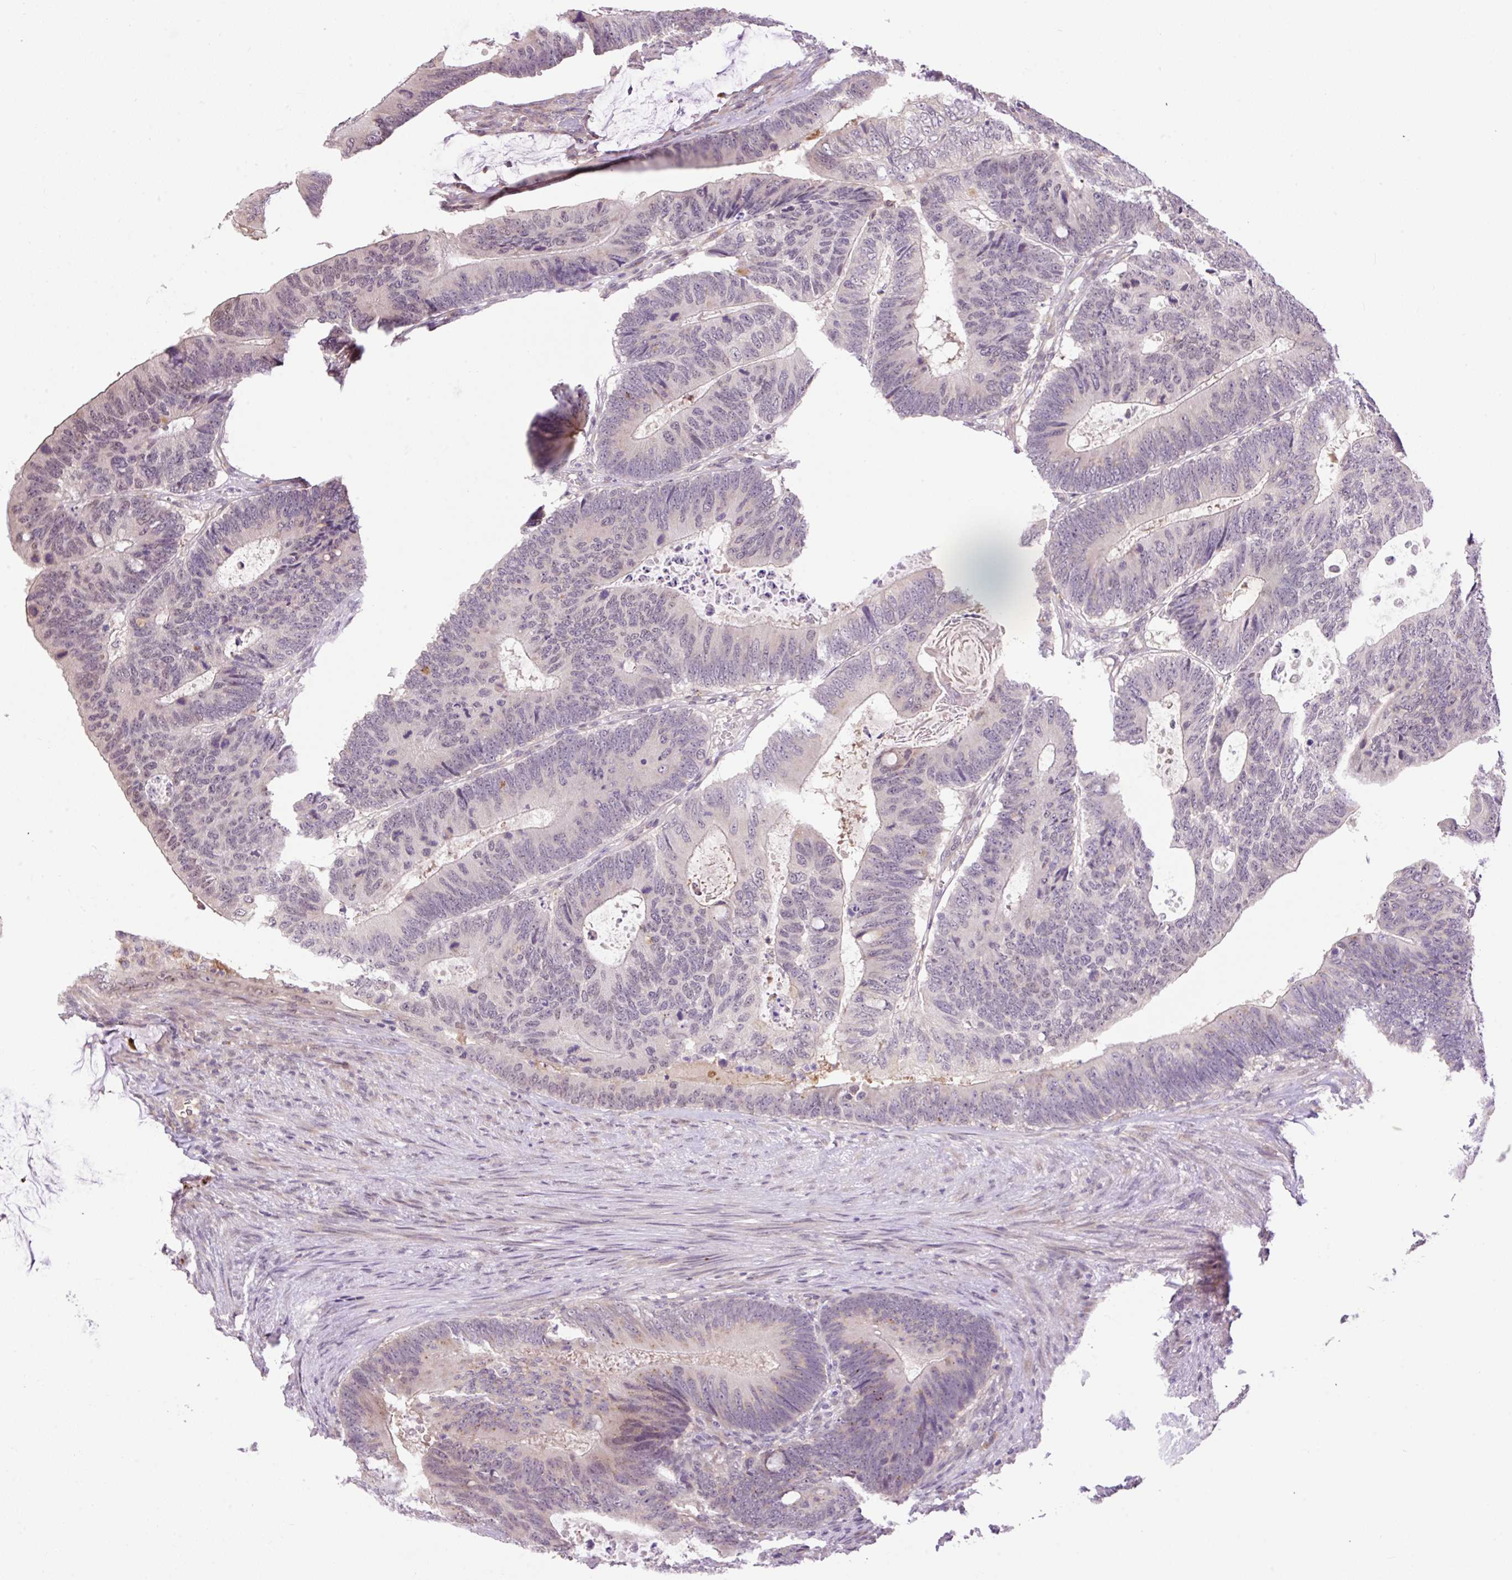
{"staining": {"intensity": "negative", "quantity": "none", "location": "none"}, "tissue": "colorectal cancer", "cell_type": "Tumor cells", "image_type": "cancer", "snomed": [{"axis": "morphology", "description": "Adenocarcinoma, NOS"}, {"axis": "topography", "description": "Colon"}], "caption": "High power microscopy micrograph of an immunohistochemistry image of colorectal cancer (adenocarcinoma), revealing no significant expression in tumor cells.", "gene": "HABP4", "patient": {"sex": "male", "age": 62}}